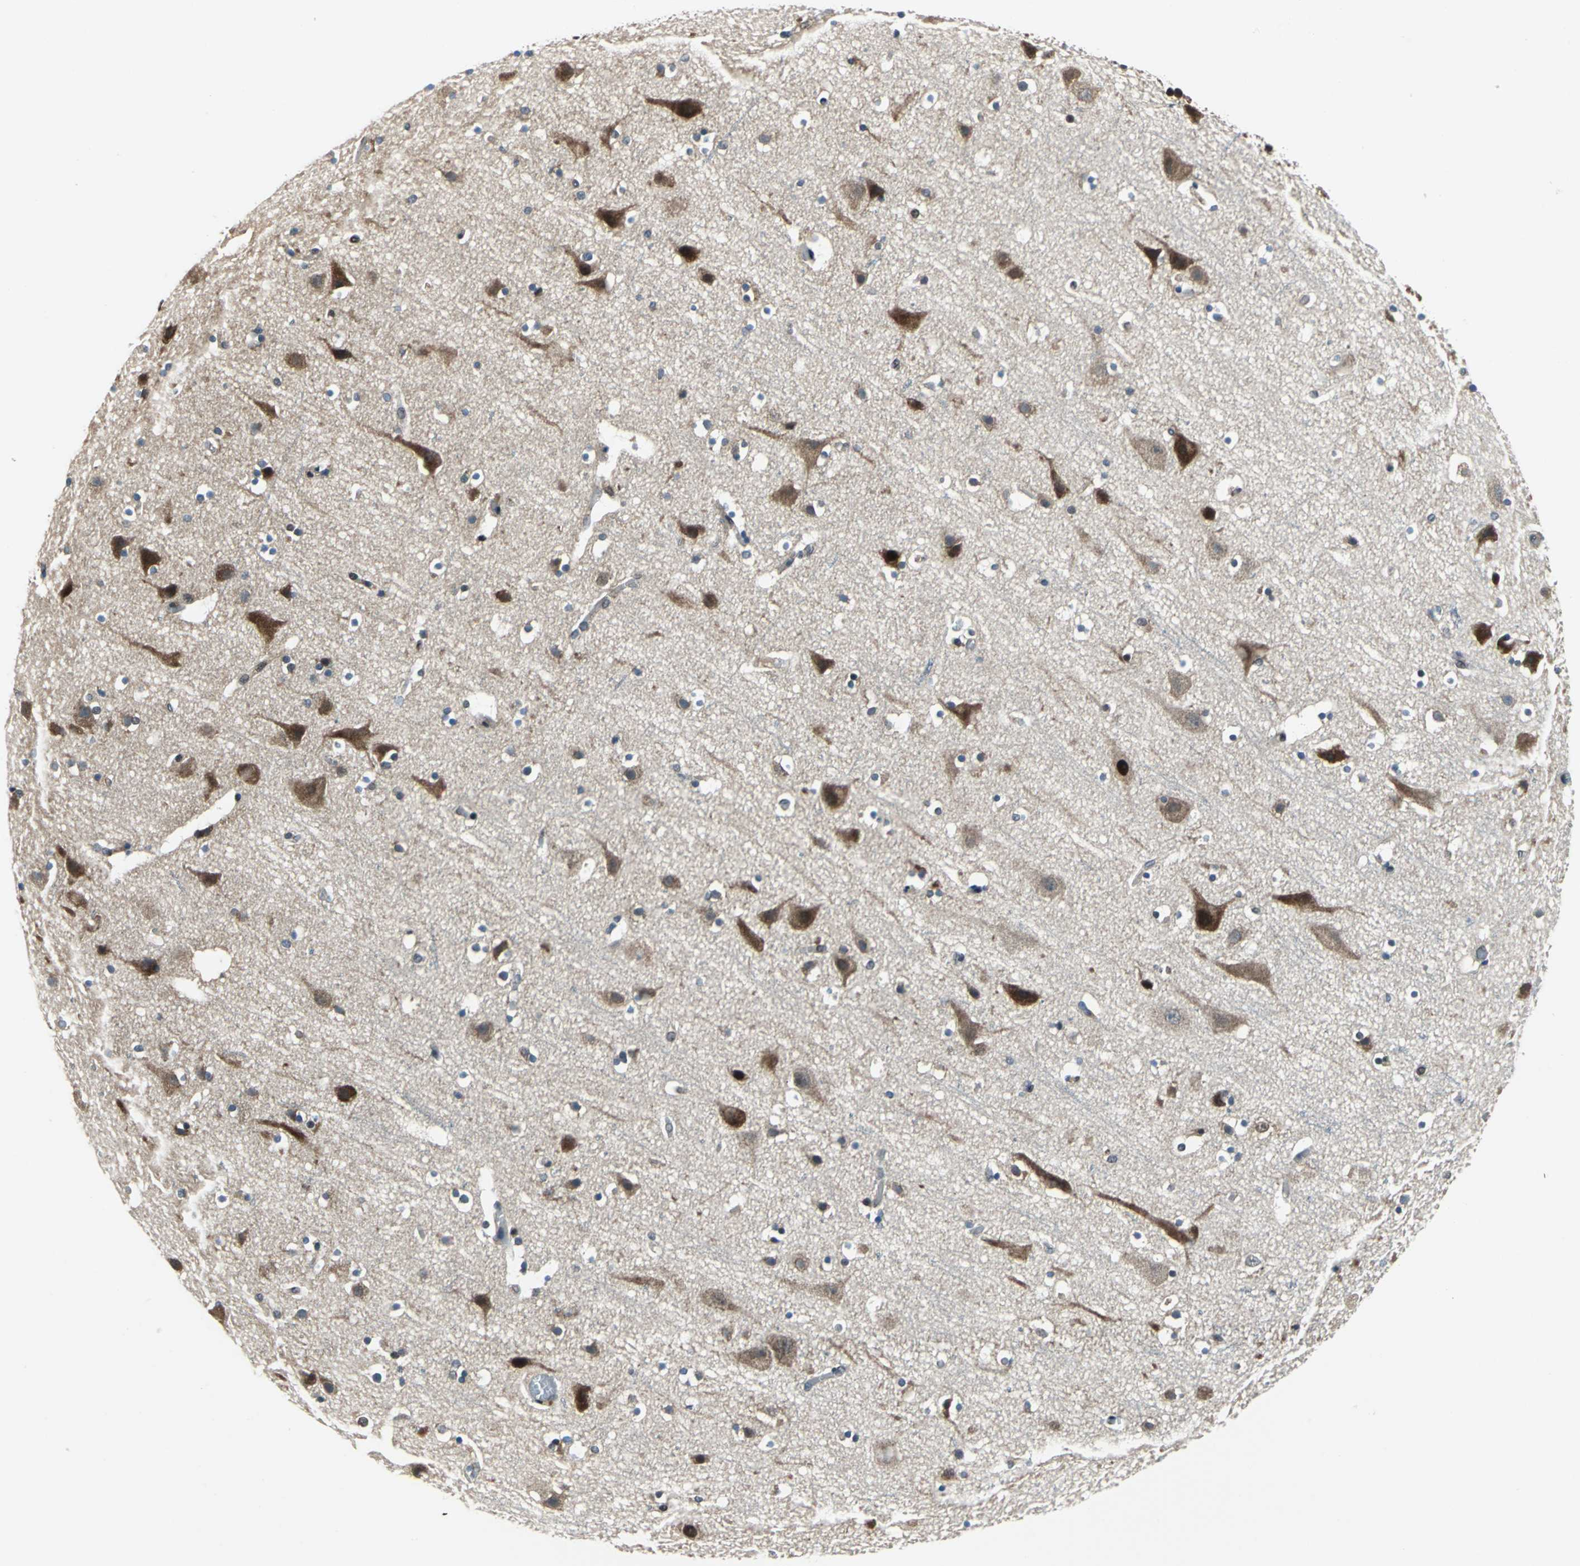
{"staining": {"intensity": "weak", "quantity": ">75%", "location": "cytoplasmic/membranous,nuclear"}, "tissue": "cerebral cortex", "cell_type": "Endothelial cells", "image_type": "normal", "snomed": [{"axis": "morphology", "description": "Normal tissue, NOS"}, {"axis": "topography", "description": "Cerebral cortex"}], "caption": "Immunohistochemical staining of unremarkable human cerebral cortex displays >75% levels of weak cytoplasmic/membranous,nuclear protein positivity in about >75% of endothelial cells.", "gene": "POLR3K", "patient": {"sex": "male", "age": 45}}